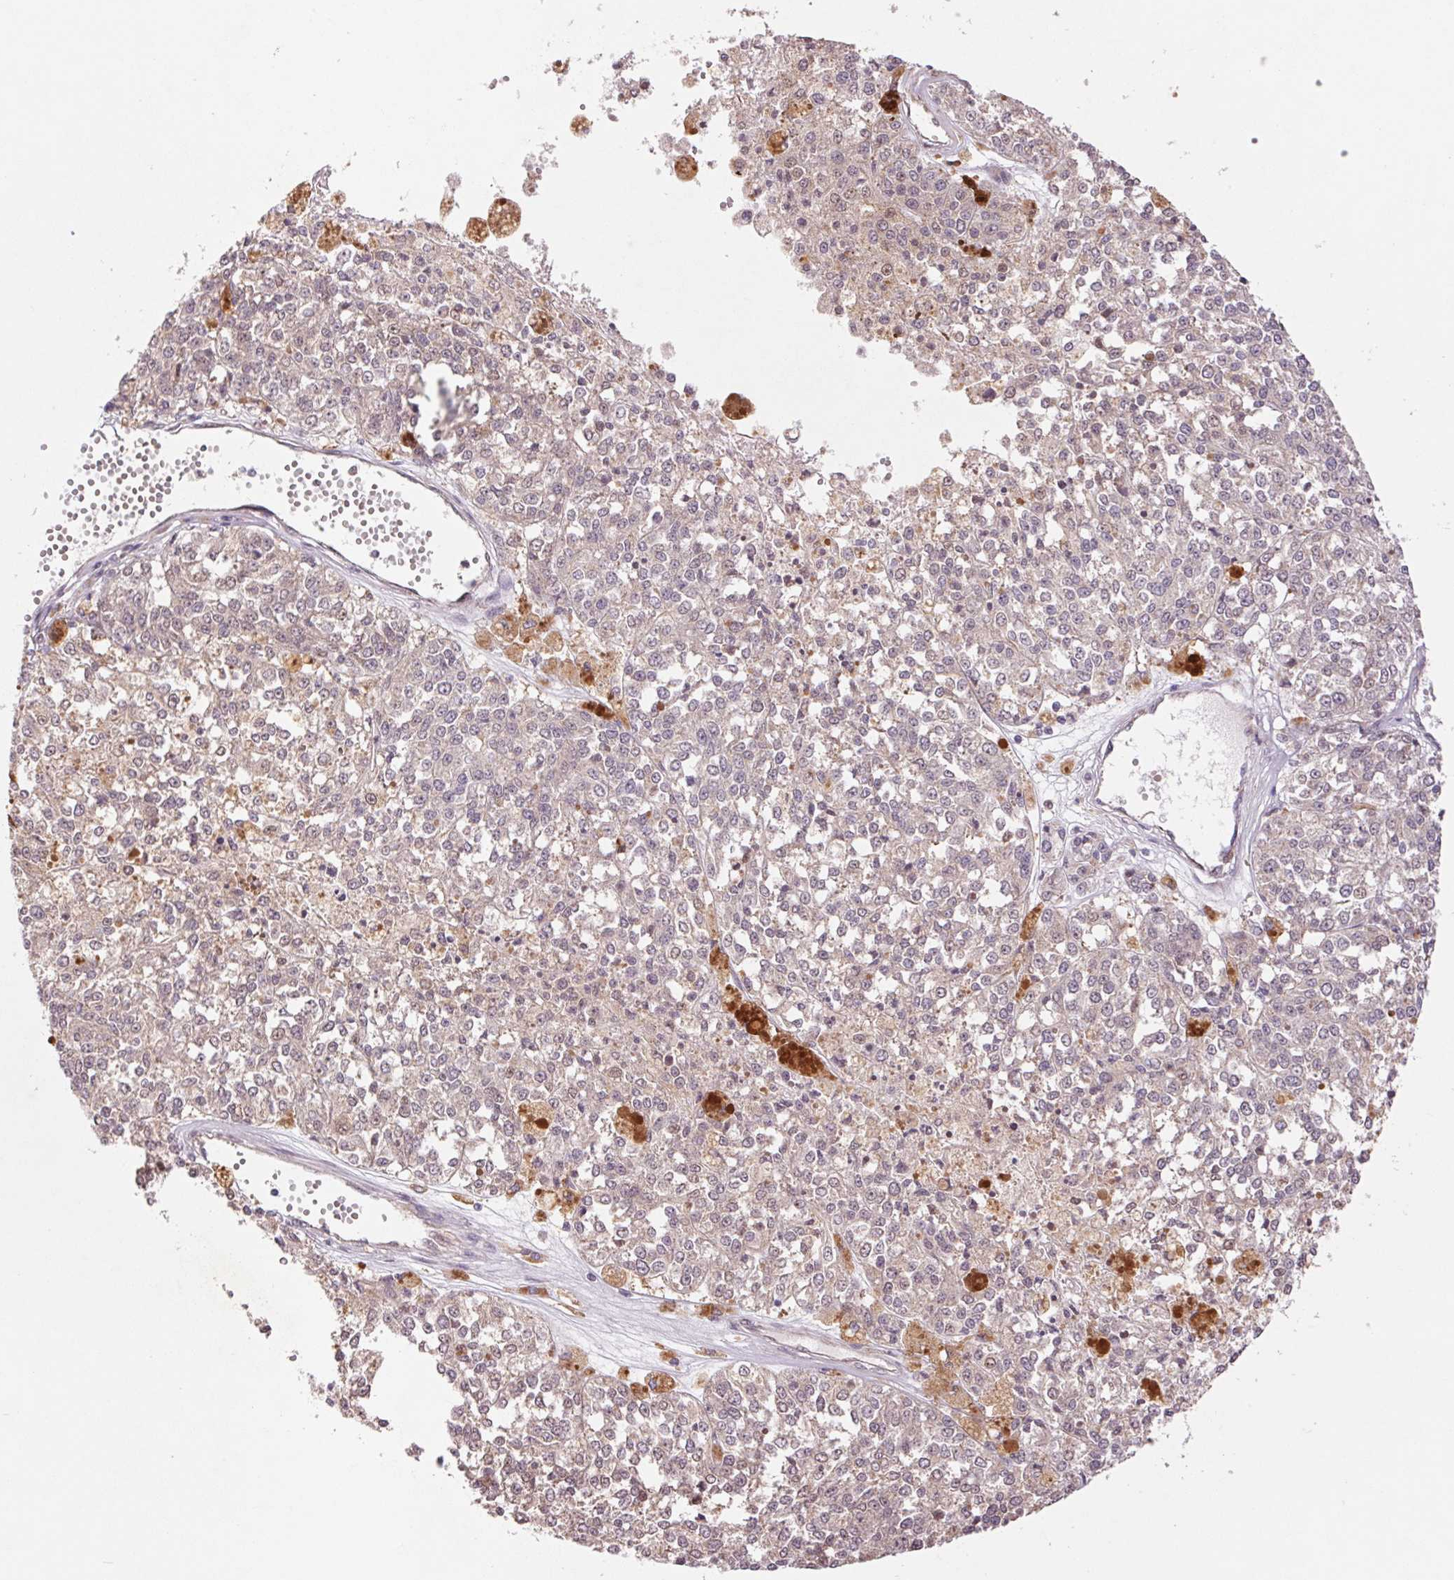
{"staining": {"intensity": "negative", "quantity": "none", "location": "none"}, "tissue": "melanoma", "cell_type": "Tumor cells", "image_type": "cancer", "snomed": [{"axis": "morphology", "description": "Malignant melanoma, Metastatic site"}, {"axis": "topography", "description": "Lymph node"}], "caption": "Tumor cells are negative for protein expression in human melanoma.", "gene": "RRM1", "patient": {"sex": "female", "age": 64}}